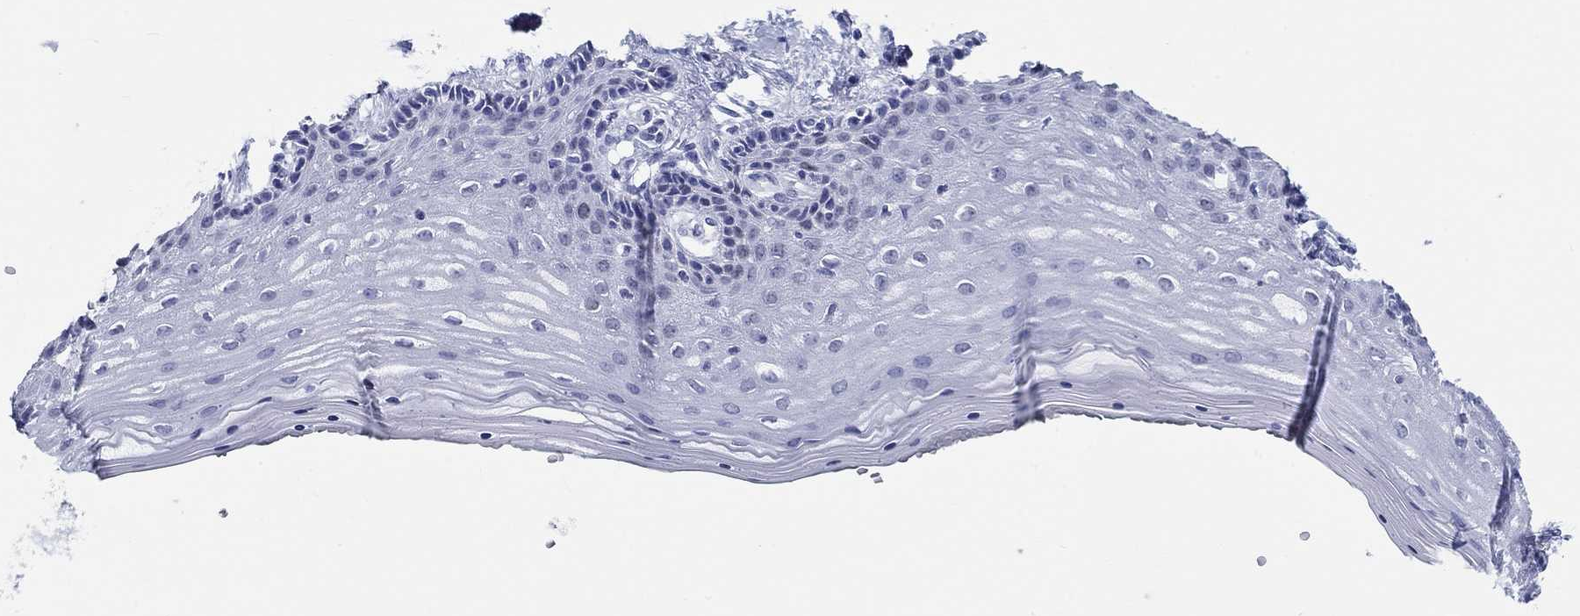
{"staining": {"intensity": "strong", "quantity": "<25%", "location": "nuclear"}, "tissue": "vagina", "cell_type": "Squamous epithelial cells", "image_type": "normal", "snomed": [{"axis": "morphology", "description": "Normal tissue, NOS"}, {"axis": "topography", "description": "Vagina"}], "caption": "Unremarkable vagina was stained to show a protein in brown. There is medium levels of strong nuclear staining in approximately <25% of squamous epithelial cells. The staining was performed using DAB, with brown indicating positive protein expression. Nuclei are stained blue with hematoxylin.", "gene": "H1", "patient": {"sex": "female", "age": 45}}